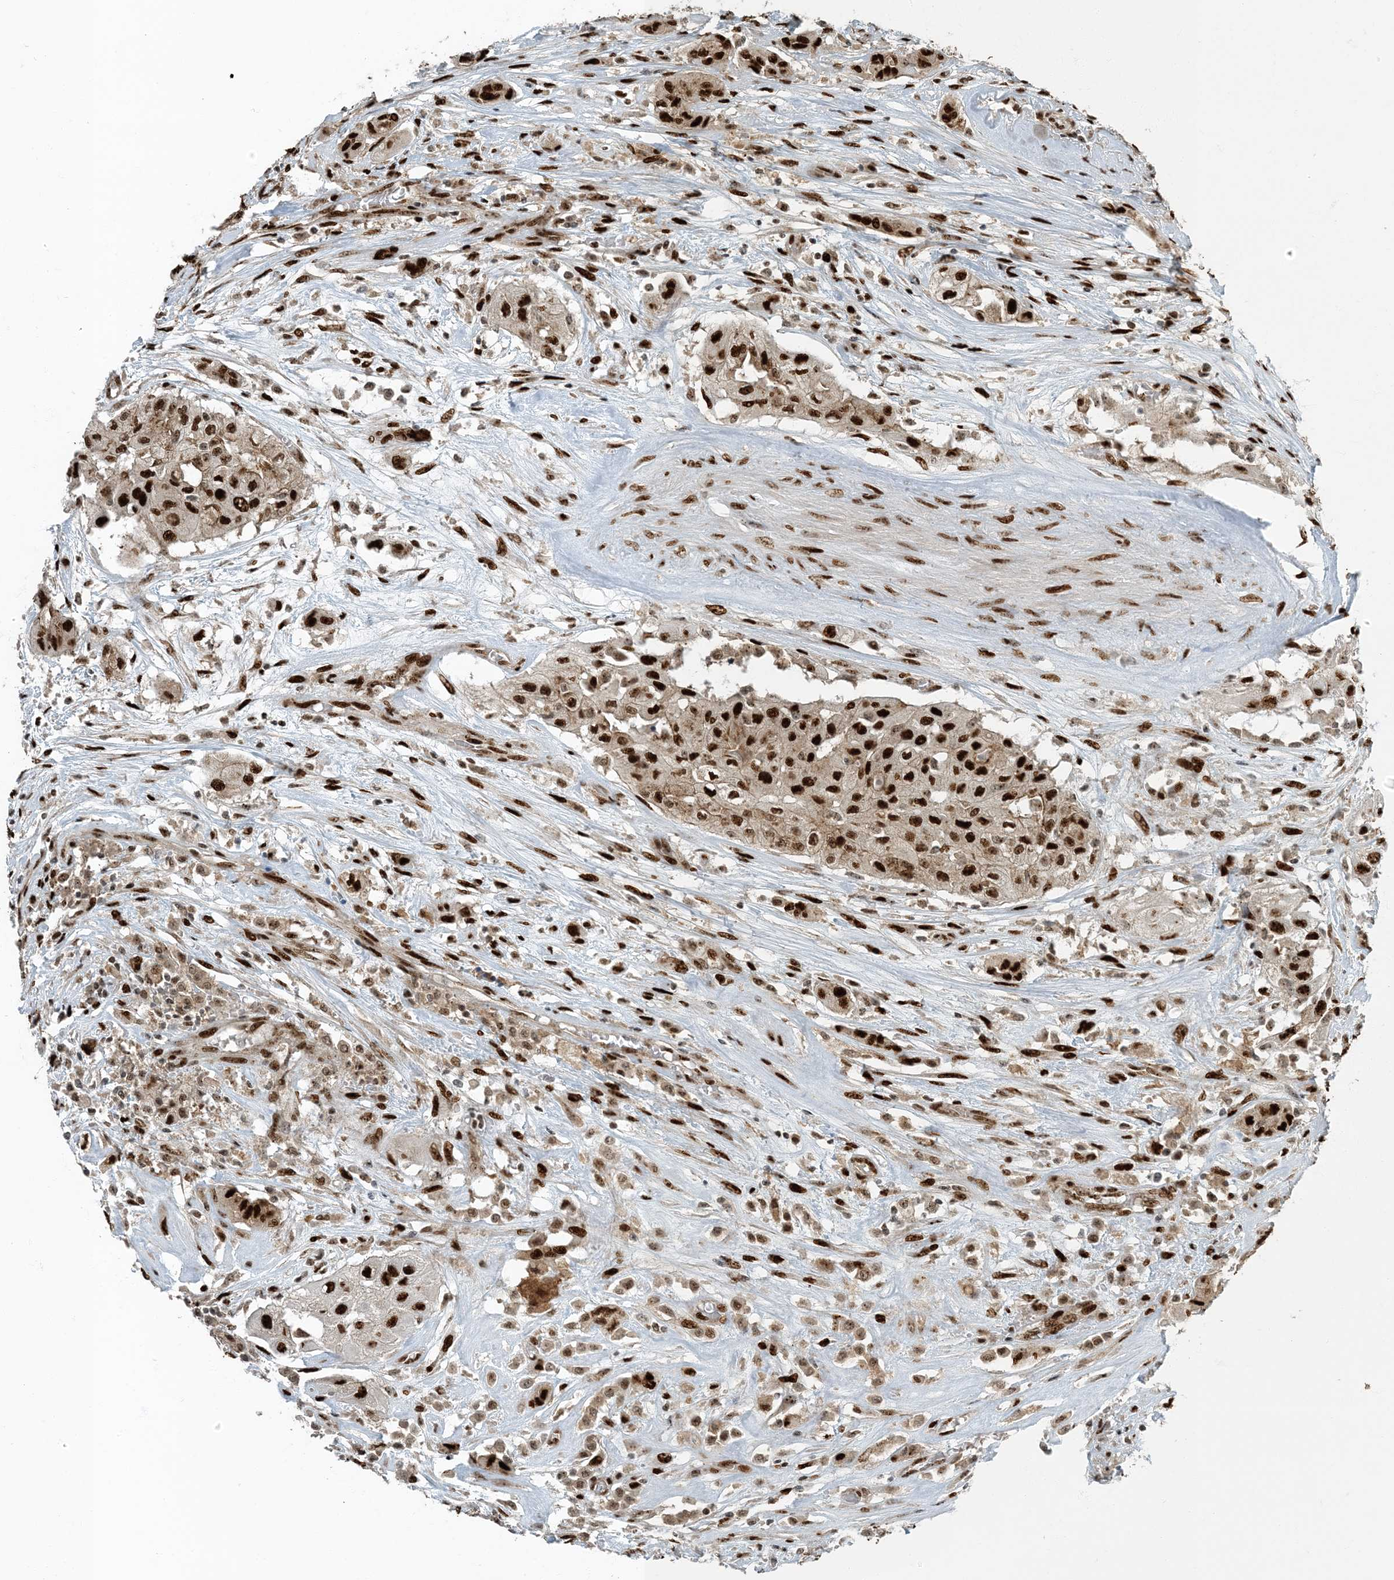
{"staining": {"intensity": "strong", "quantity": ">75%", "location": "nuclear"}, "tissue": "thyroid cancer", "cell_type": "Tumor cells", "image_type": "cancer", "snomed": [{"axis": "morphology", "description": "Papillary adenocarcinoma, NOS"}, {"axis": "topography", "description": "Thyroid gland"}], "caption": "Immunohistochemistry of human thyroid cancer (papillary adenocarcinoma) exhibits high levels of strong nuclear staining in approximately >75% of tumor cells.", "gene": "MBD1", "patient": {"sex": "female", "age": 59}}